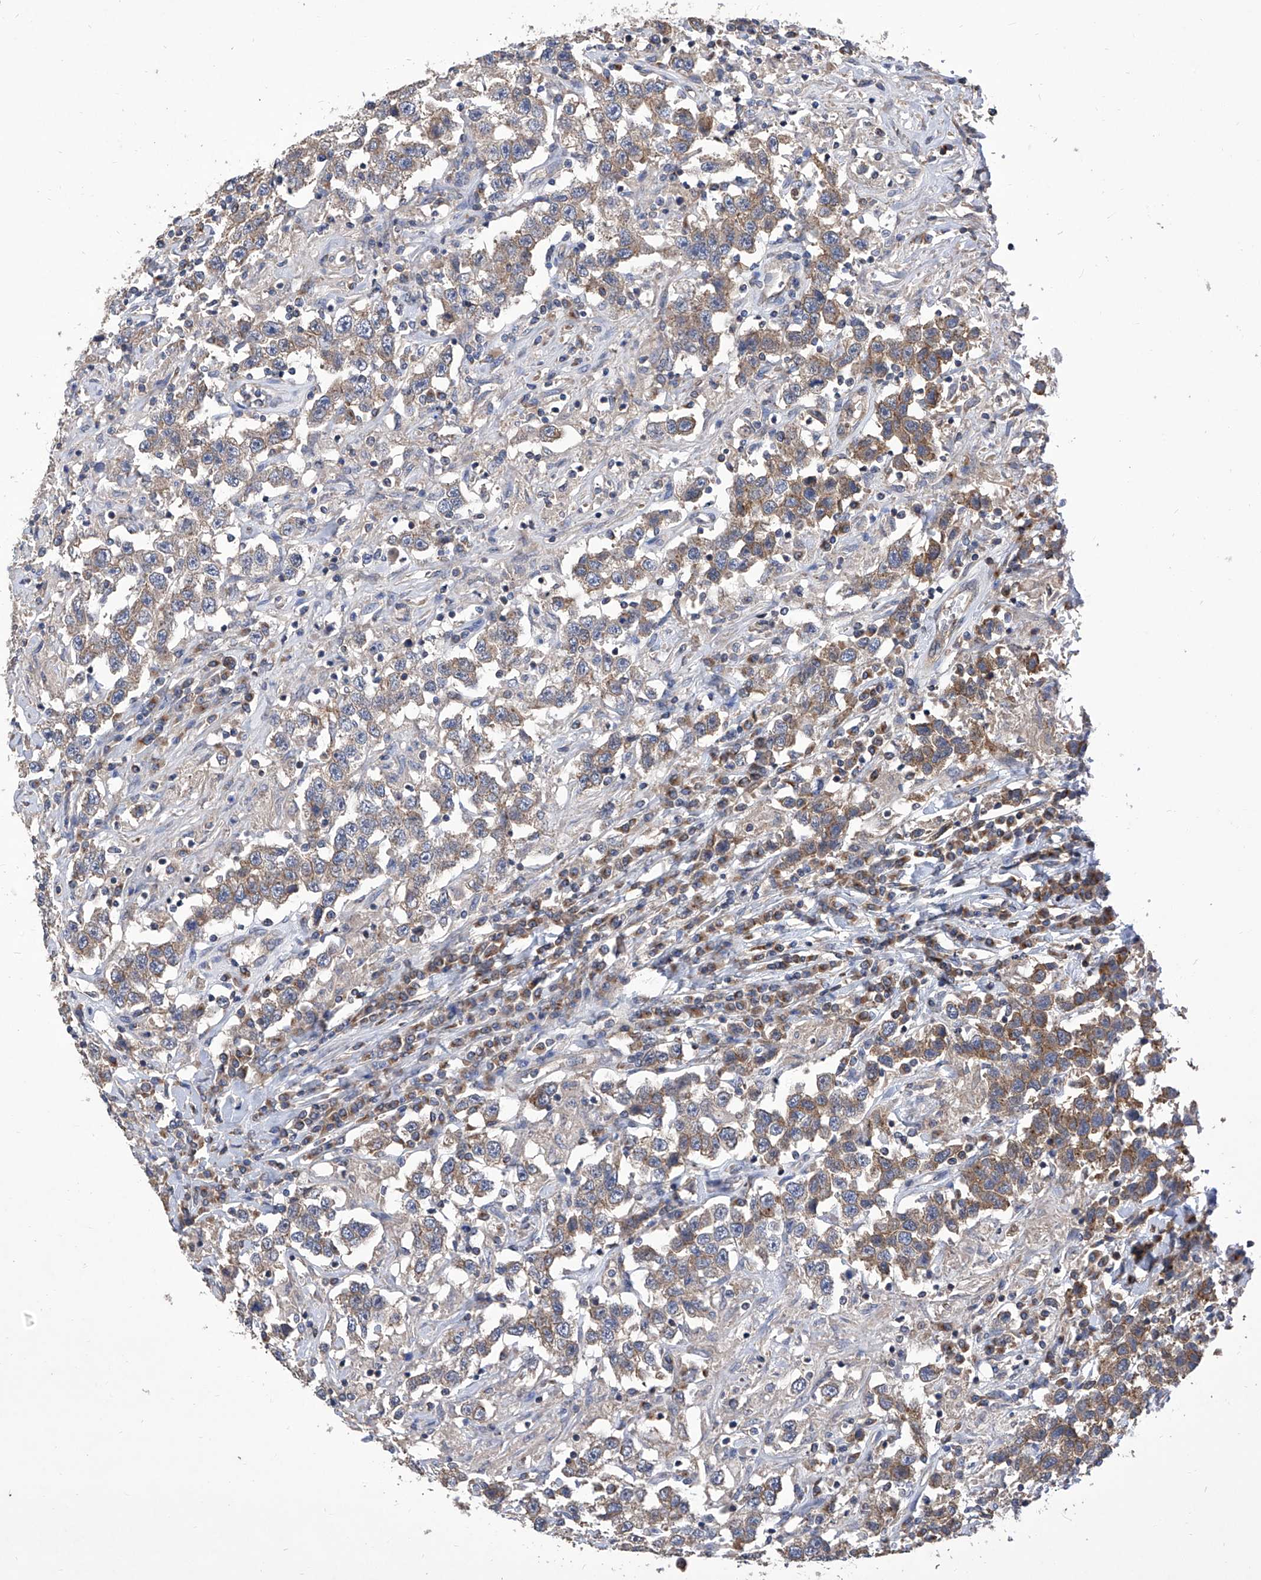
{"staining": {"intensity": "weak", "quantity": "25%-75%", "location": "cytoplasmic/membranous"}, "tissue": "testis cancer", "cell_type": "Tumor cells", "image_type": "cancer", "snomed": [{"axis": "morphology", "description": "Seminoma, NOS"}, {"axis": "topography", "description": "Testis"}], "caption": "This micrograph demonstrates seminoma (testis) stained with immunohistochemistry to label a protein in brown. The cytoplasmic/membranous of tumor cells show weak positivity for the protein. Nuclei are counter-stained blue.", "gene": "TJAP1", "patient": {"sex": "male", "age": 41}}